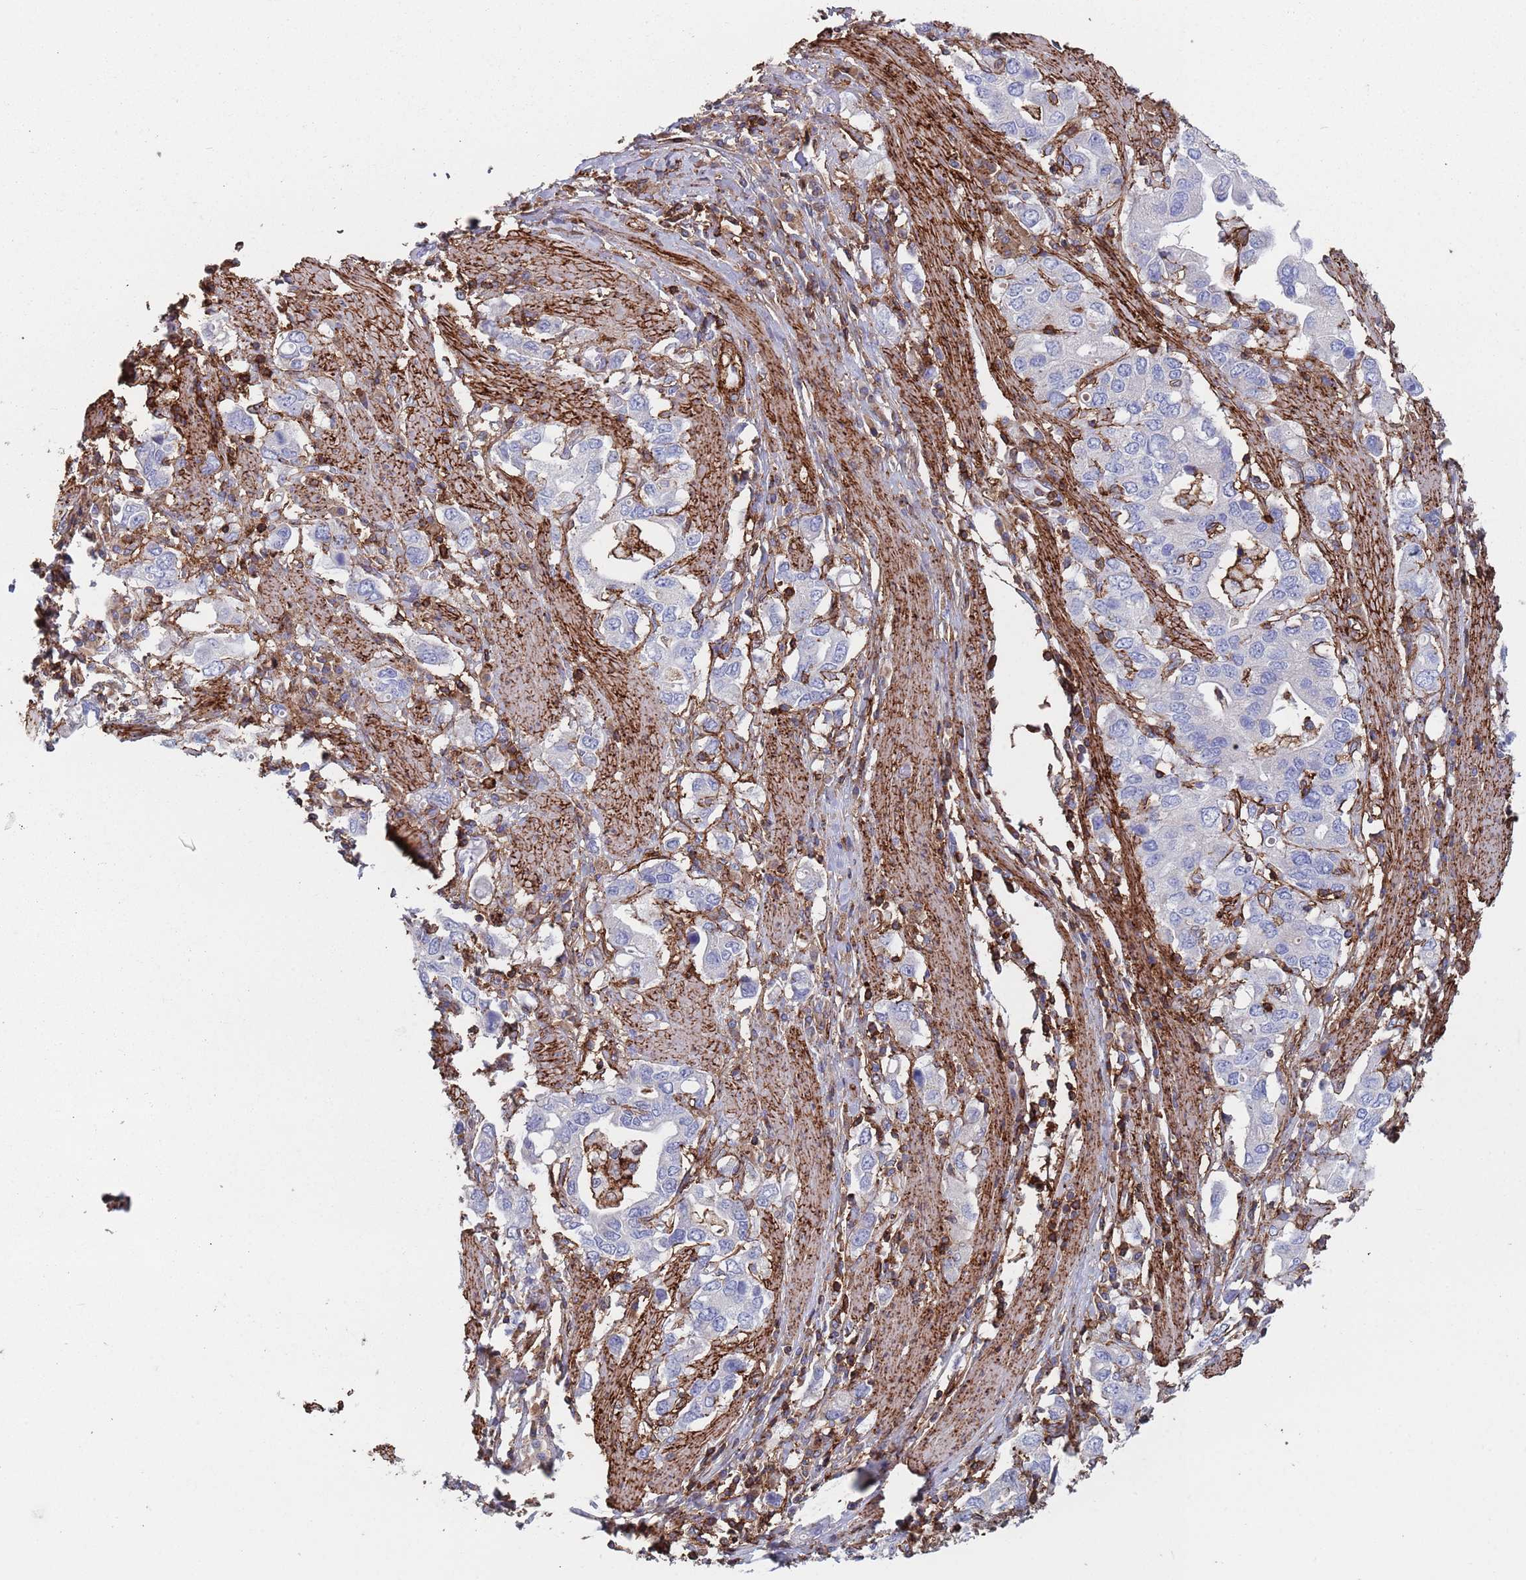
{"staining": {"intensity": "negative", "quantity": "none", "location": "none"}, "tissue": "stomach cancer", "cell_type": "Tumor cells", "image_type": "cancer", "snomed": [{"axis": "morphology", "description": "Adenocarcinoma, NOS"}, {"axis": "topography", "description": "Stomach, upper"}, {"axis": "topography", "description": "Stomach"}], "caption": "This is an IHC photomicrograph of human stomach adenocarcinoma. There is no expression in tumor cells.", "gene": "RNF144A", "patient": {"sex": "male", "age": 62}}